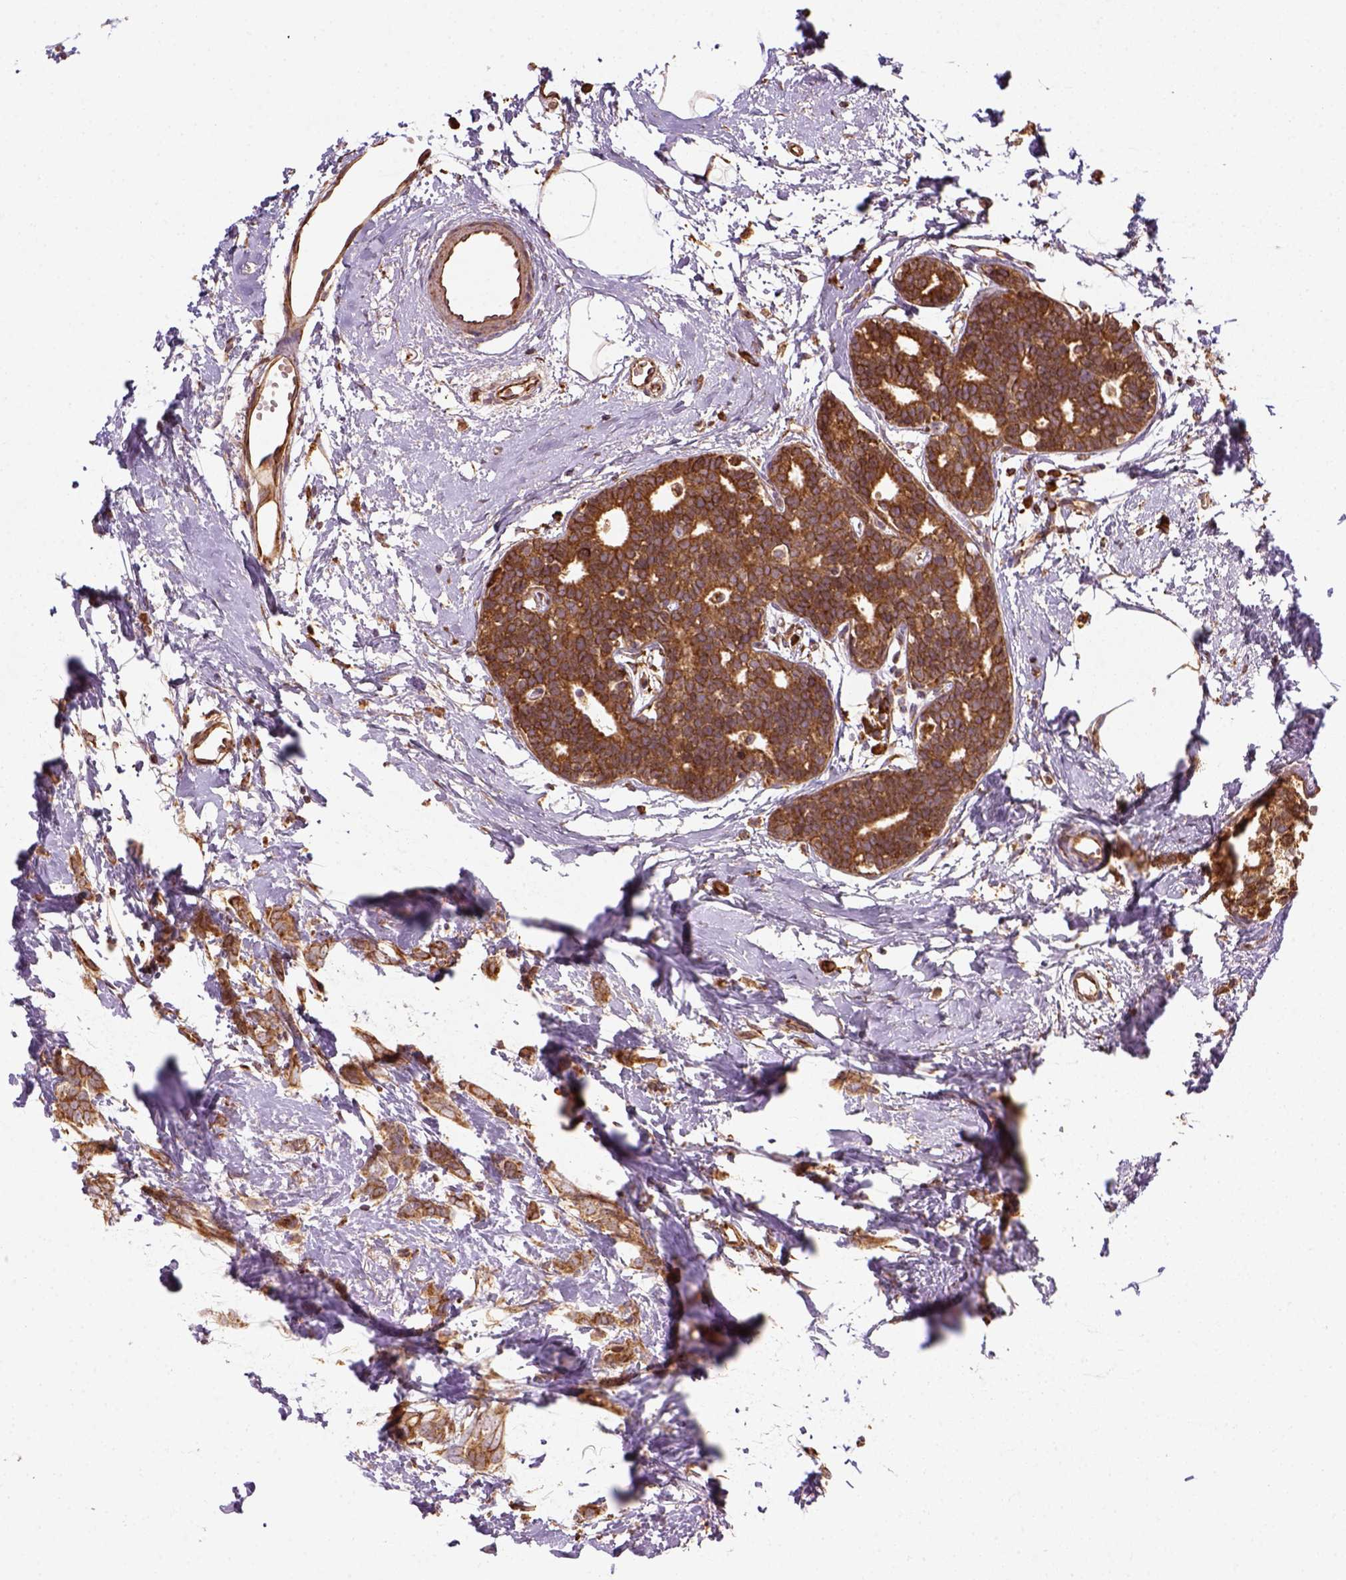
{"staining": {"intensity": "strong", "quantity": ">75%", "location": "nuclear"}, "tissue": "breast cancer", "cell_type": "Tumor cells", "image_type": "cancer", "snomed": [{"axis": "morphology", "description": "Duct carcinoma"}, {"axis": "topography", "description": "Breast"}], "caption": "Immunohistochemical staining of breast cancer exhibits strong nuclear protein staining in about >75% of tumor cells.", "gene": "MAPK8IP3", "patient": {"sex": "female", "age": 40}}